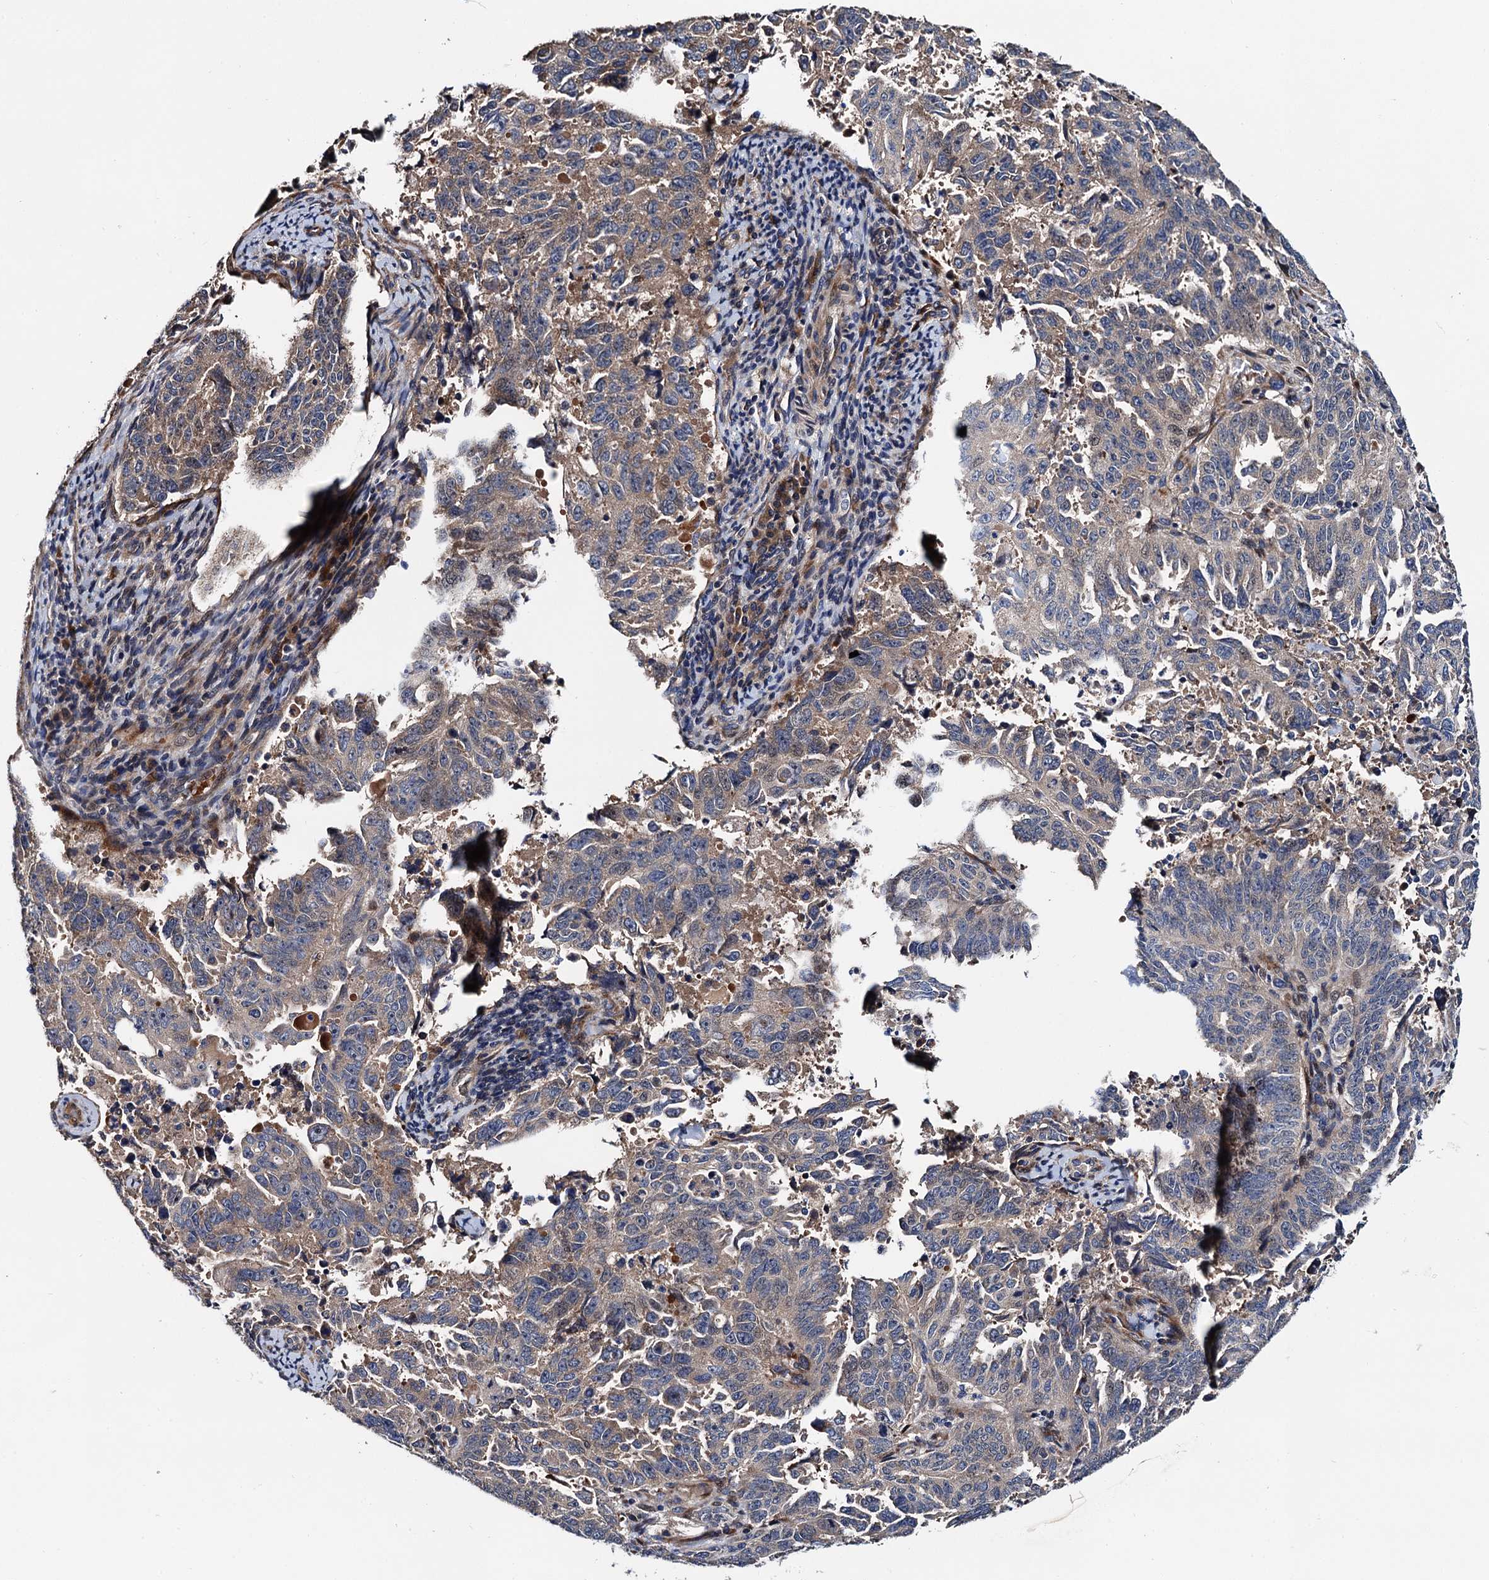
{"staining": {"intensity": "weak", "quantity": "<25%", "location": "cytoplasmic/membranous"}, "tissue": "endometrial cancer", "cell_type": "Tumor cells", "image_type": "cancer", "snomed": [{"axis": "morphology", "description": "Adenocarcinoma, NOS"}, {"axis": "topography", "description": "Endometrium"}], "caption": "Immunohistochemistry (IHC) of endometrial adenocarcinoma demonstrates no positivity in tumor cells.", "gene": "TRMT112", "patient": {"sex": "female", "age": 65}}